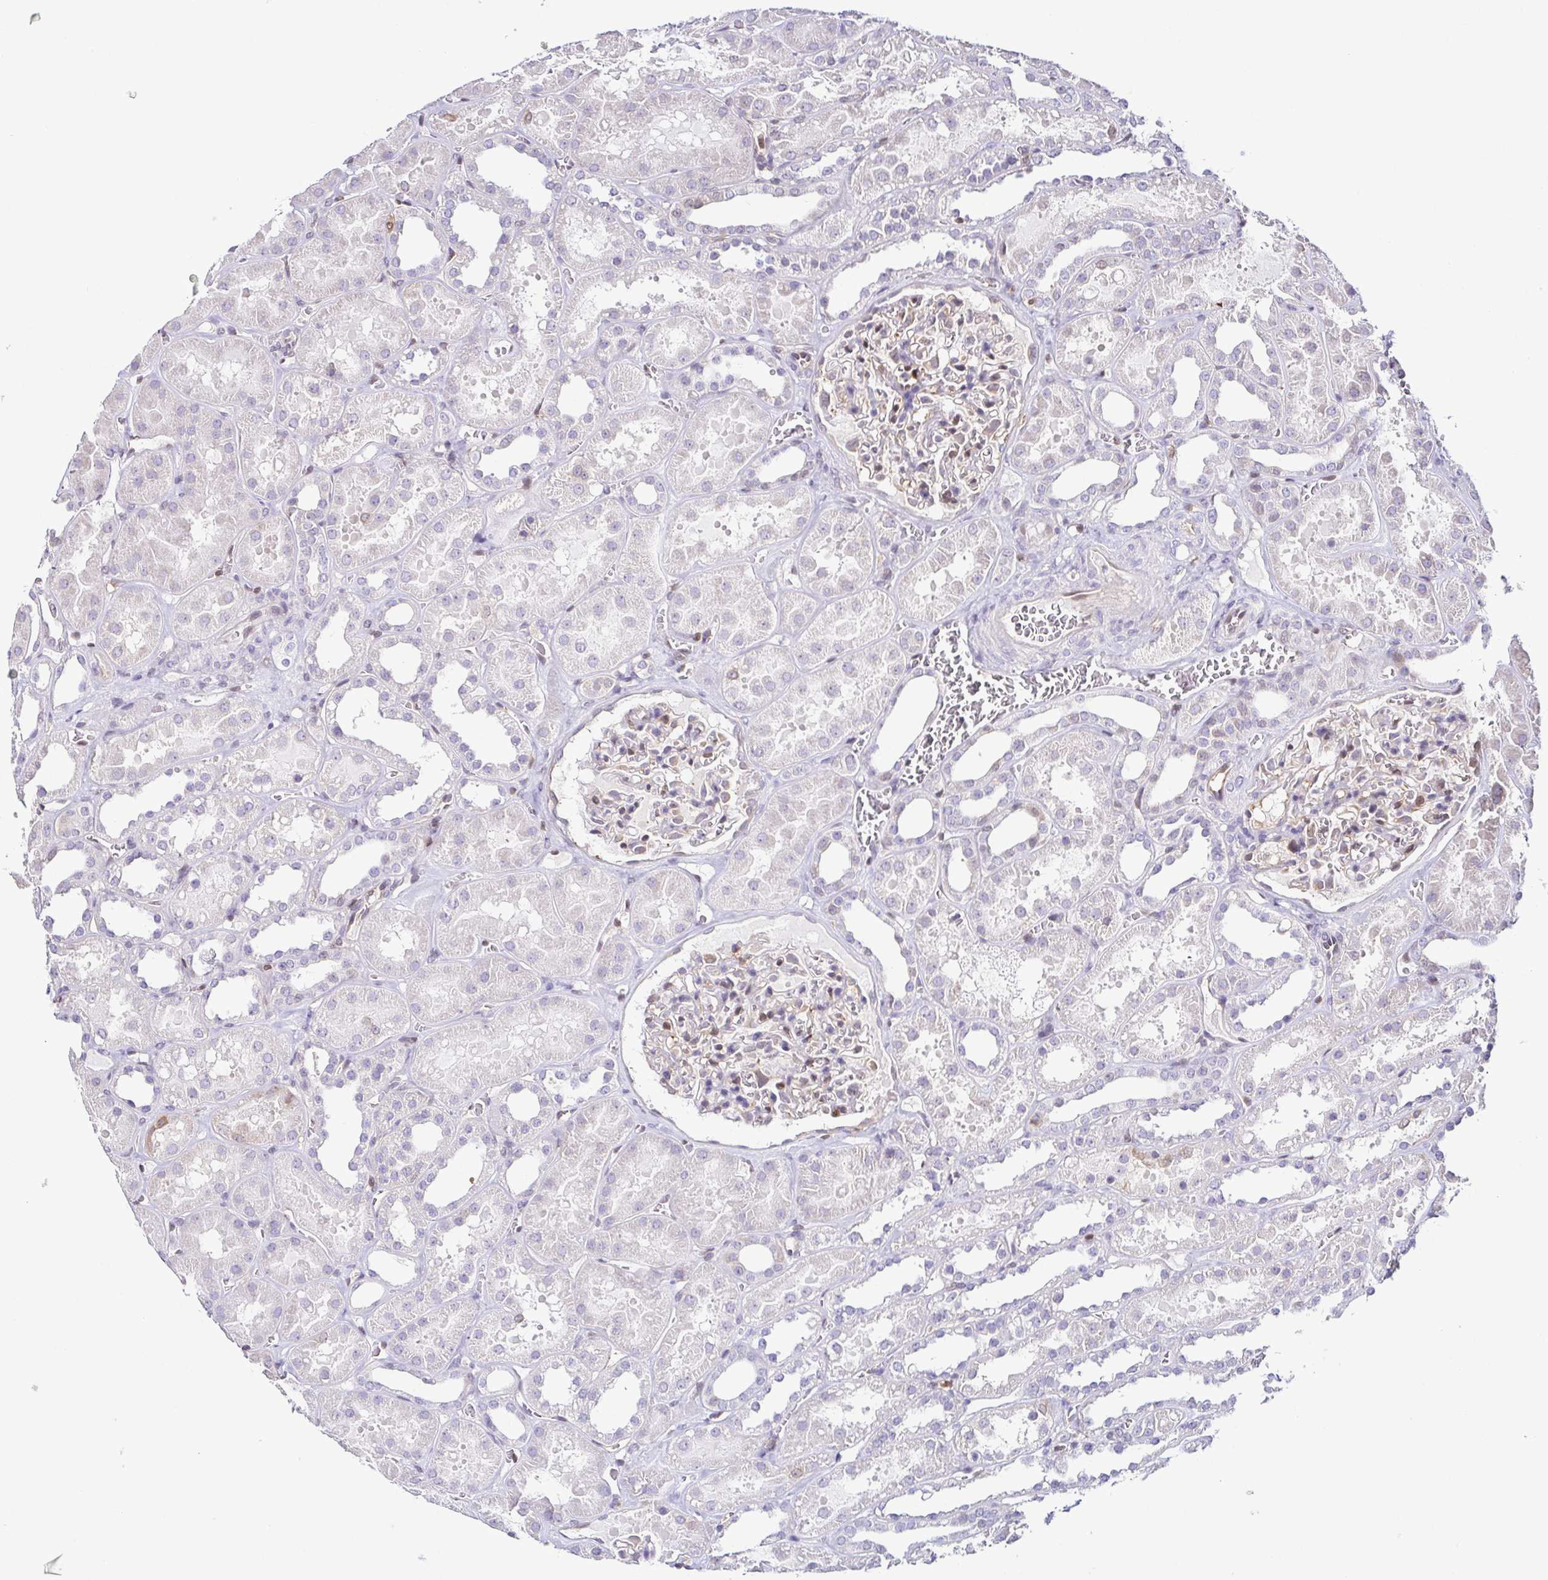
{"staining": {"intensity": "weak", "quantity": "<25%", "location": "nuclear"}, "tissue": "kidney", "cell_type": "Cells in glomeruli", "image_type": "normal", "snomed": [{"axis": "morphology", "description": "Normal tissue, NOS"}, {"axis": "topography", "description": "Kidney"}], "caption": "The photomicrograph exhibits no significant expression in cells in glomeruli of kidney. (Stains: DAB IHC with hematoxylin counter stain, Microscopy: brightfield microscopy at high magnification).", "gene": "PSMB9", "patient": {"sex": "female", "age": 41}}